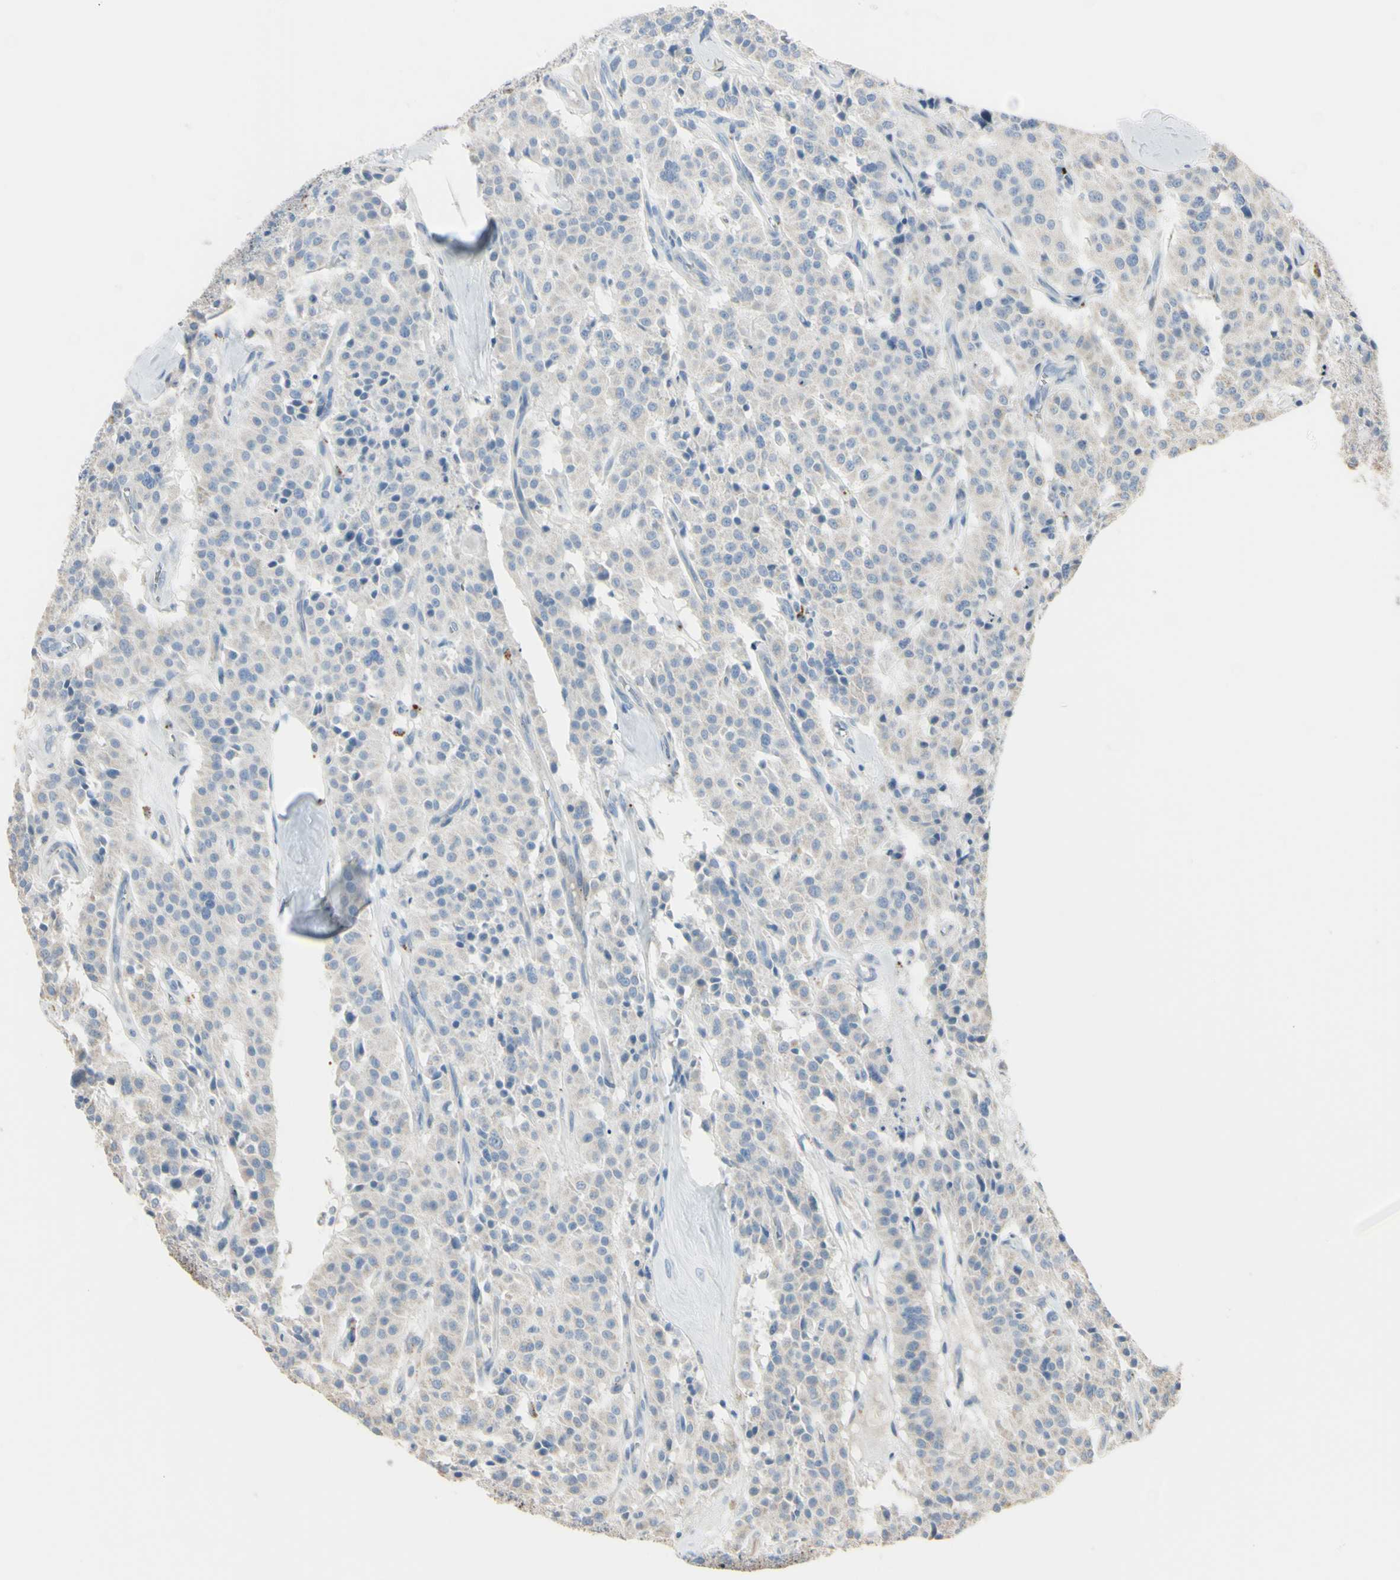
{"staining": {"intensity": "weak", "quantity": "25%-75%", "location": "cytoplasmic/membranous"}, "tissue": "carcinoid", "cell_type": "Tumor cells", "image_type": "cancer", "snomed": [{"axis": "morphology", "description": "Carcinoid, malignant, NOS"}, {"axis": "topography", "description": "Lung"}], "caption": "This is an image of immunohistochemistry (IHC) staining of carcinoid, which shows weak staining in the cytoplasmic/membranous of tumor cells.", "gene": "ANGPTL1", "patient": {"sex": "male", "age": 30}}